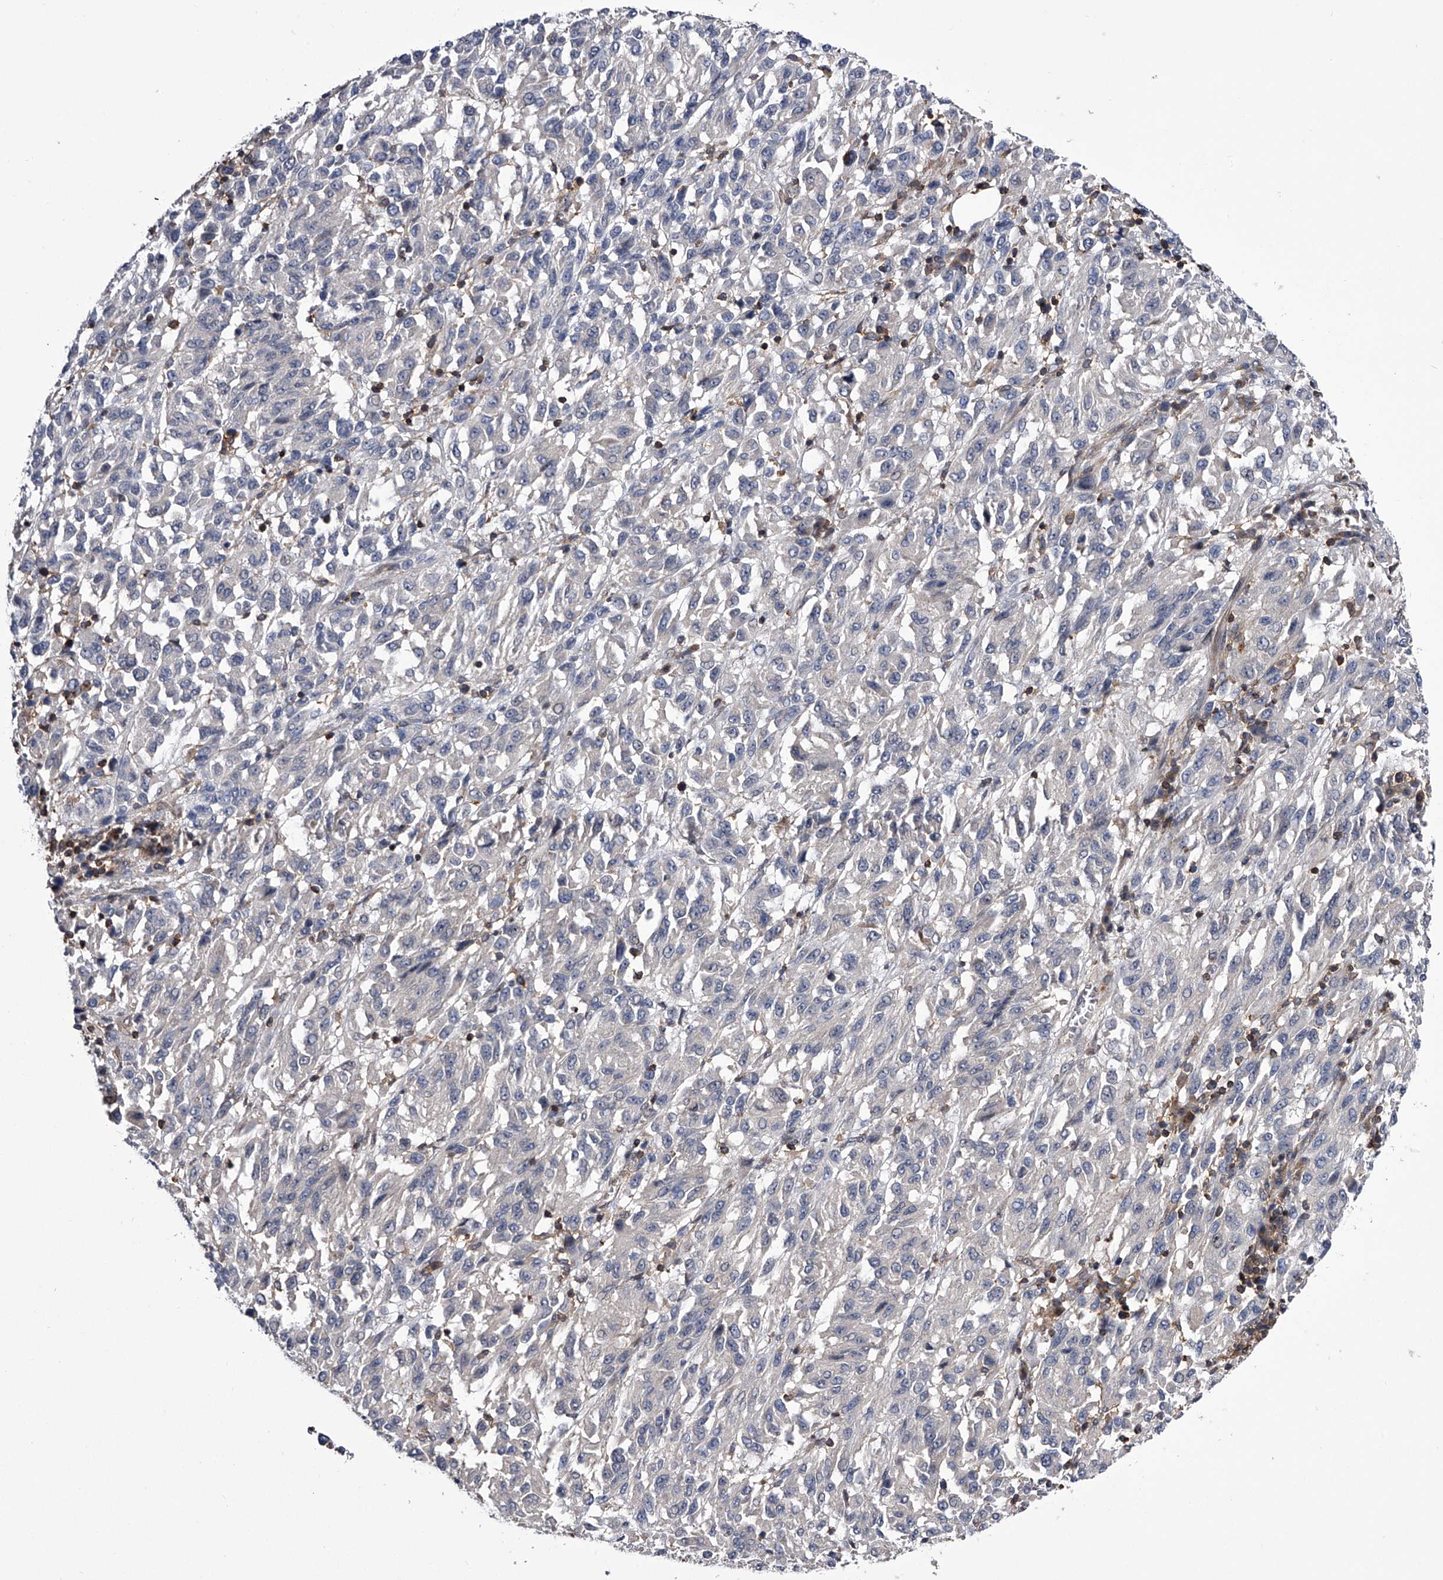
{"staining": {"intensity": "negative", "quantity": "none", "location": "none"}, "tissue": "melanoma", "cell_type": "Tumor cells", "image_type": "cancer", "snomed": [{"axis": "morphology", "description": "Malignant melanoma, Metastatic site"}, {"axis": "topography", "description": "Lung"}], "caption": "Immunohistochemical staining of melanoma demonstrates no significant staining in tumor cells.", "gene": "PAN3", "patient": {"sex": "male", "age": 64}}